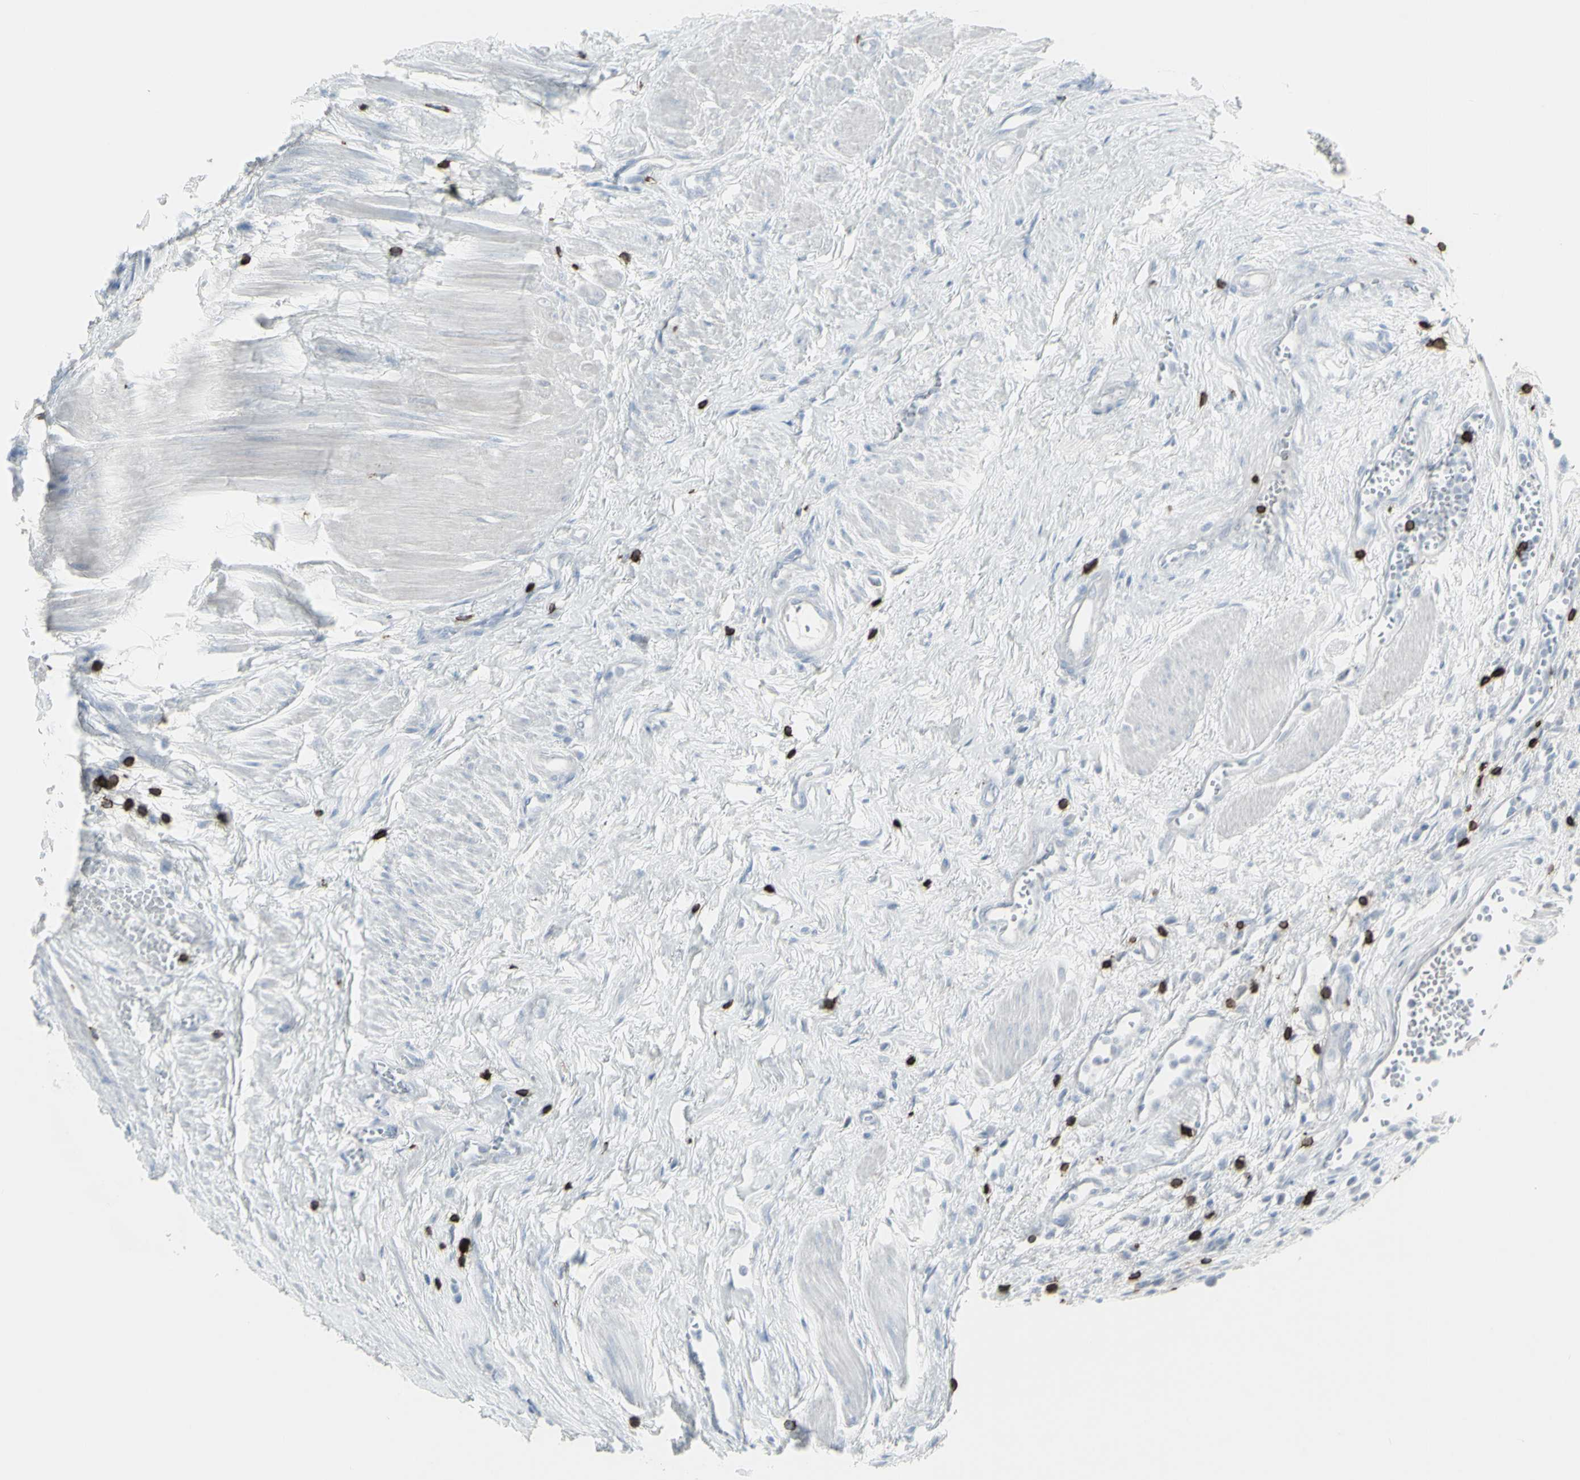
{"staining": {"intensity": "negative", "quantity": "none", "location": "none"}, "tissue": "urothelial cancer", "cell_type": "Tumor cells", "image_type": "cancer", "snomed": [{"axis": "morphology", "description": "Urothelial carcinoma, High grade"}, {"axis": "topography", "description": "Urinary bladder"}], "caption": "High-grade urothelial carcinoma stained for a protein using immunohistochemistry demonstrates no expression tumor cells.", "gene": "CD247", "patient": {"sex": "female", "age": 85}}